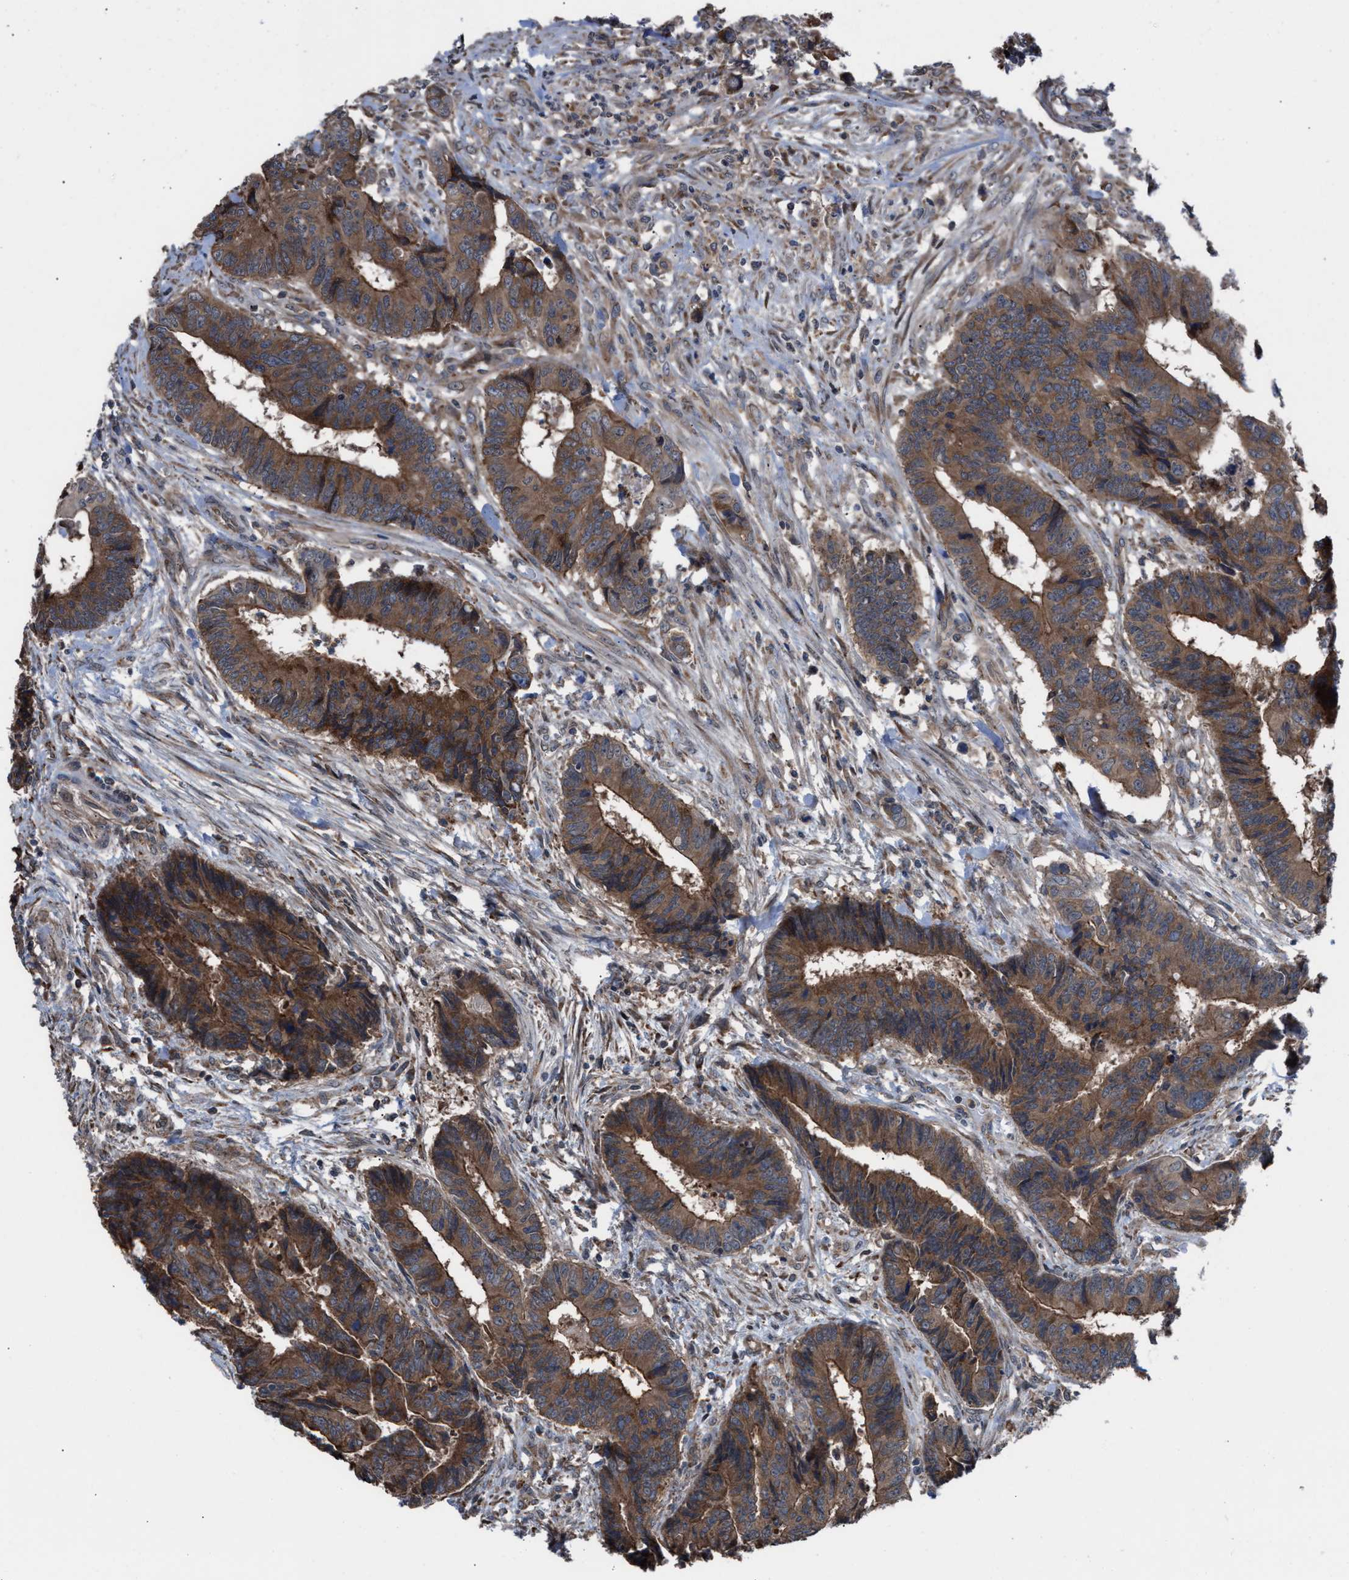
{"staining": {"intensity": "strong", "quantity": ">75%", "location": "cytoplasmic/membranous"}, "tissue": "colorectal cancer", "cell_type": "Tumor cells", "image_type": "cancer", "snomed": [{"axis": "morphology", "description": "Adenocarcinoma, NOS"}, {"axis": "topography", "description": "Rectum"}], "caption": "Brown immunohistochemical staining in human adenocarcinoma (colorectal) demonstrates strong cytoplasmic/membranous positivity in approximately >75% of tumor cells. (IHC, brightfield microscopy, high magnification).", "gene": "TP53BP2", "patient": {"sex": "male", "age": 84}}